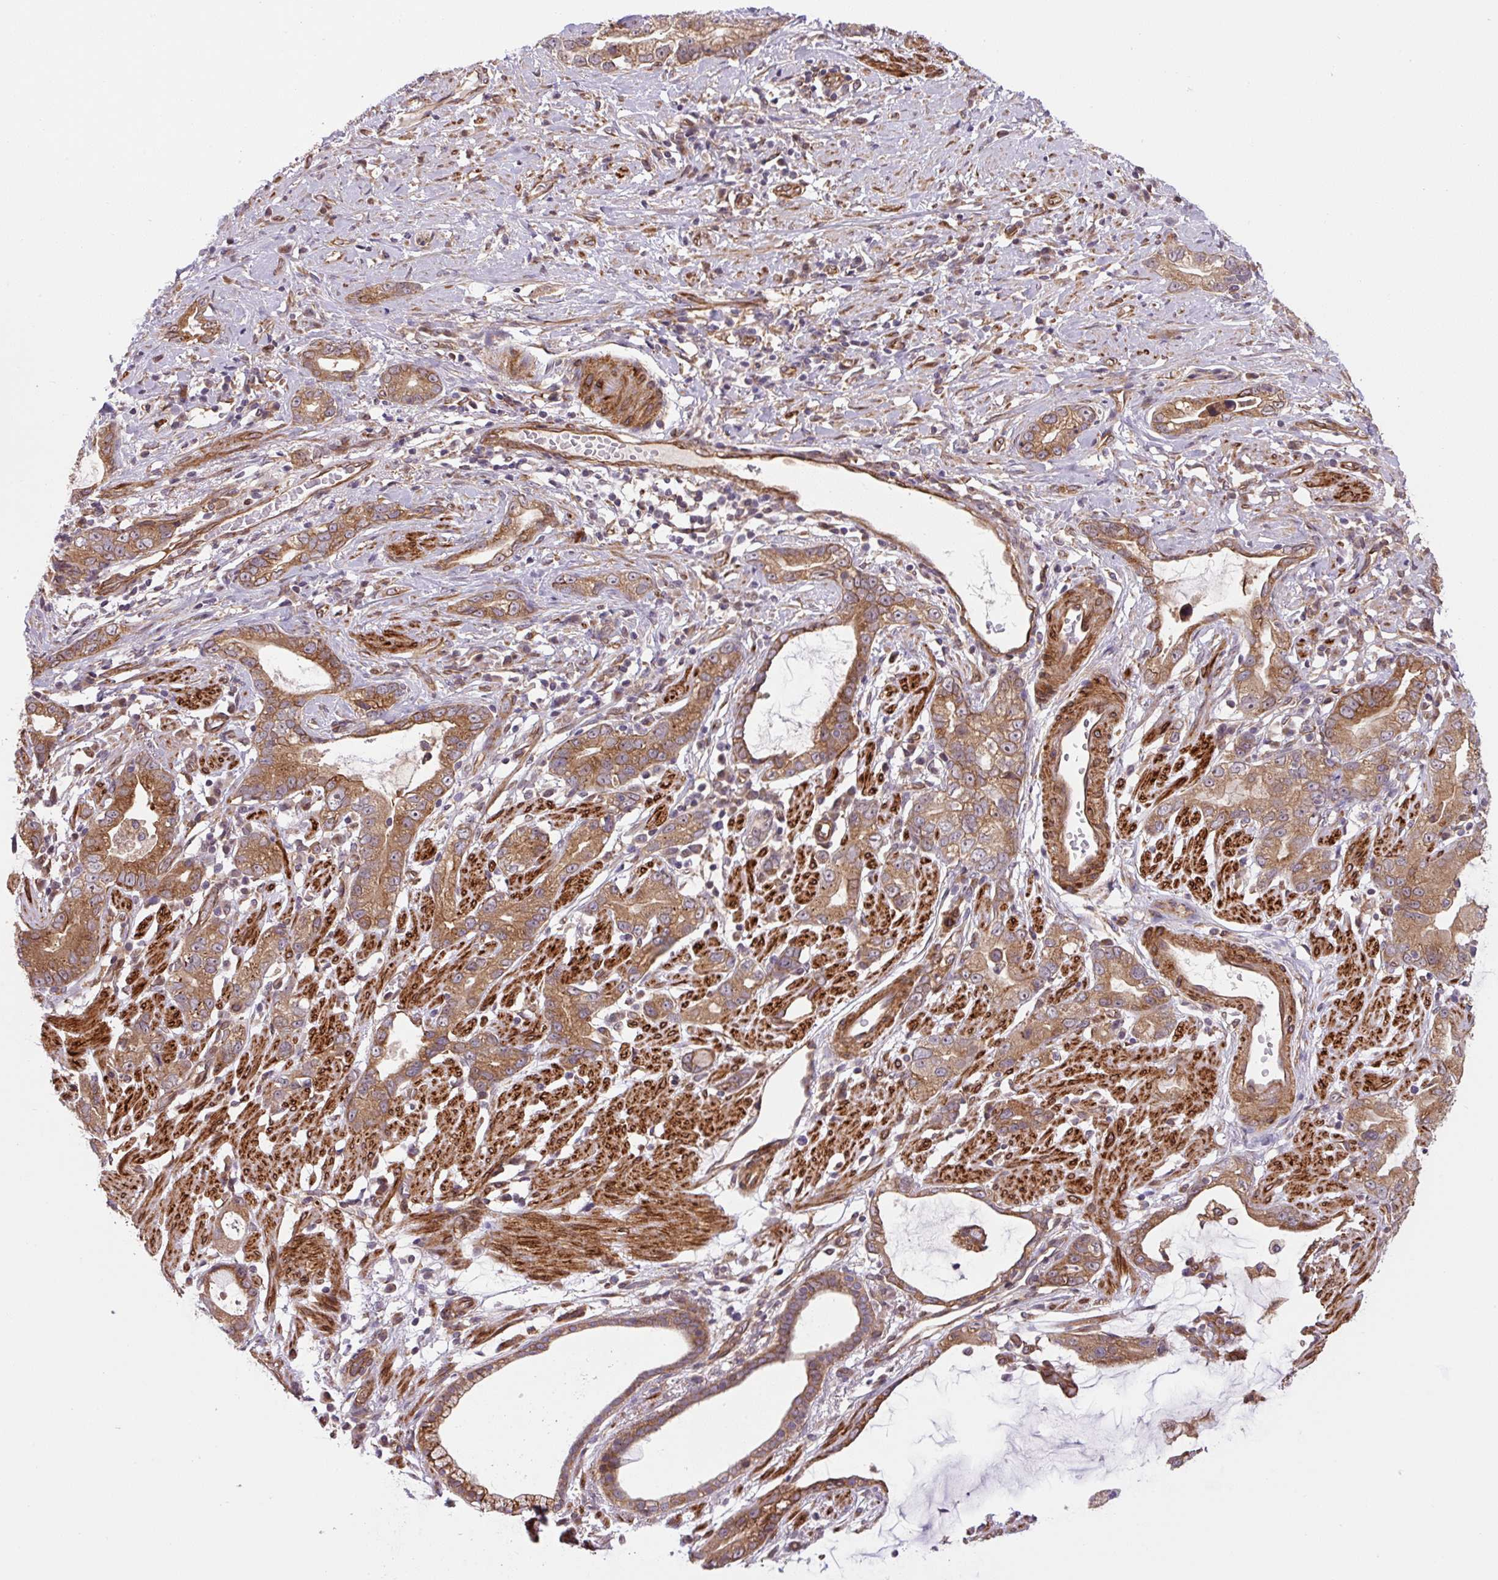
{"staining": {"intensity": "moderate", "quantity": ">75%", "location": "cytoplasmic/membranous"}, "tissue": "stomach cancer", "cell_type": "Tumor cells", "image_type": "cancer", "snomed": [{"axis": "morphology", "description": "Adenocarcinoma, NOS"}, {"axis": "topography", "description": "Stomach"}], "caption": "Immunohistochemistry (IHC) of adenocarcinoma (stomach) shows medium levels of moderate cytoplasmic/membranous positivity in about >75% of tumor cells.", "gene": "SEPTIN10", "patient": {"sex": "male", "age": 55}}